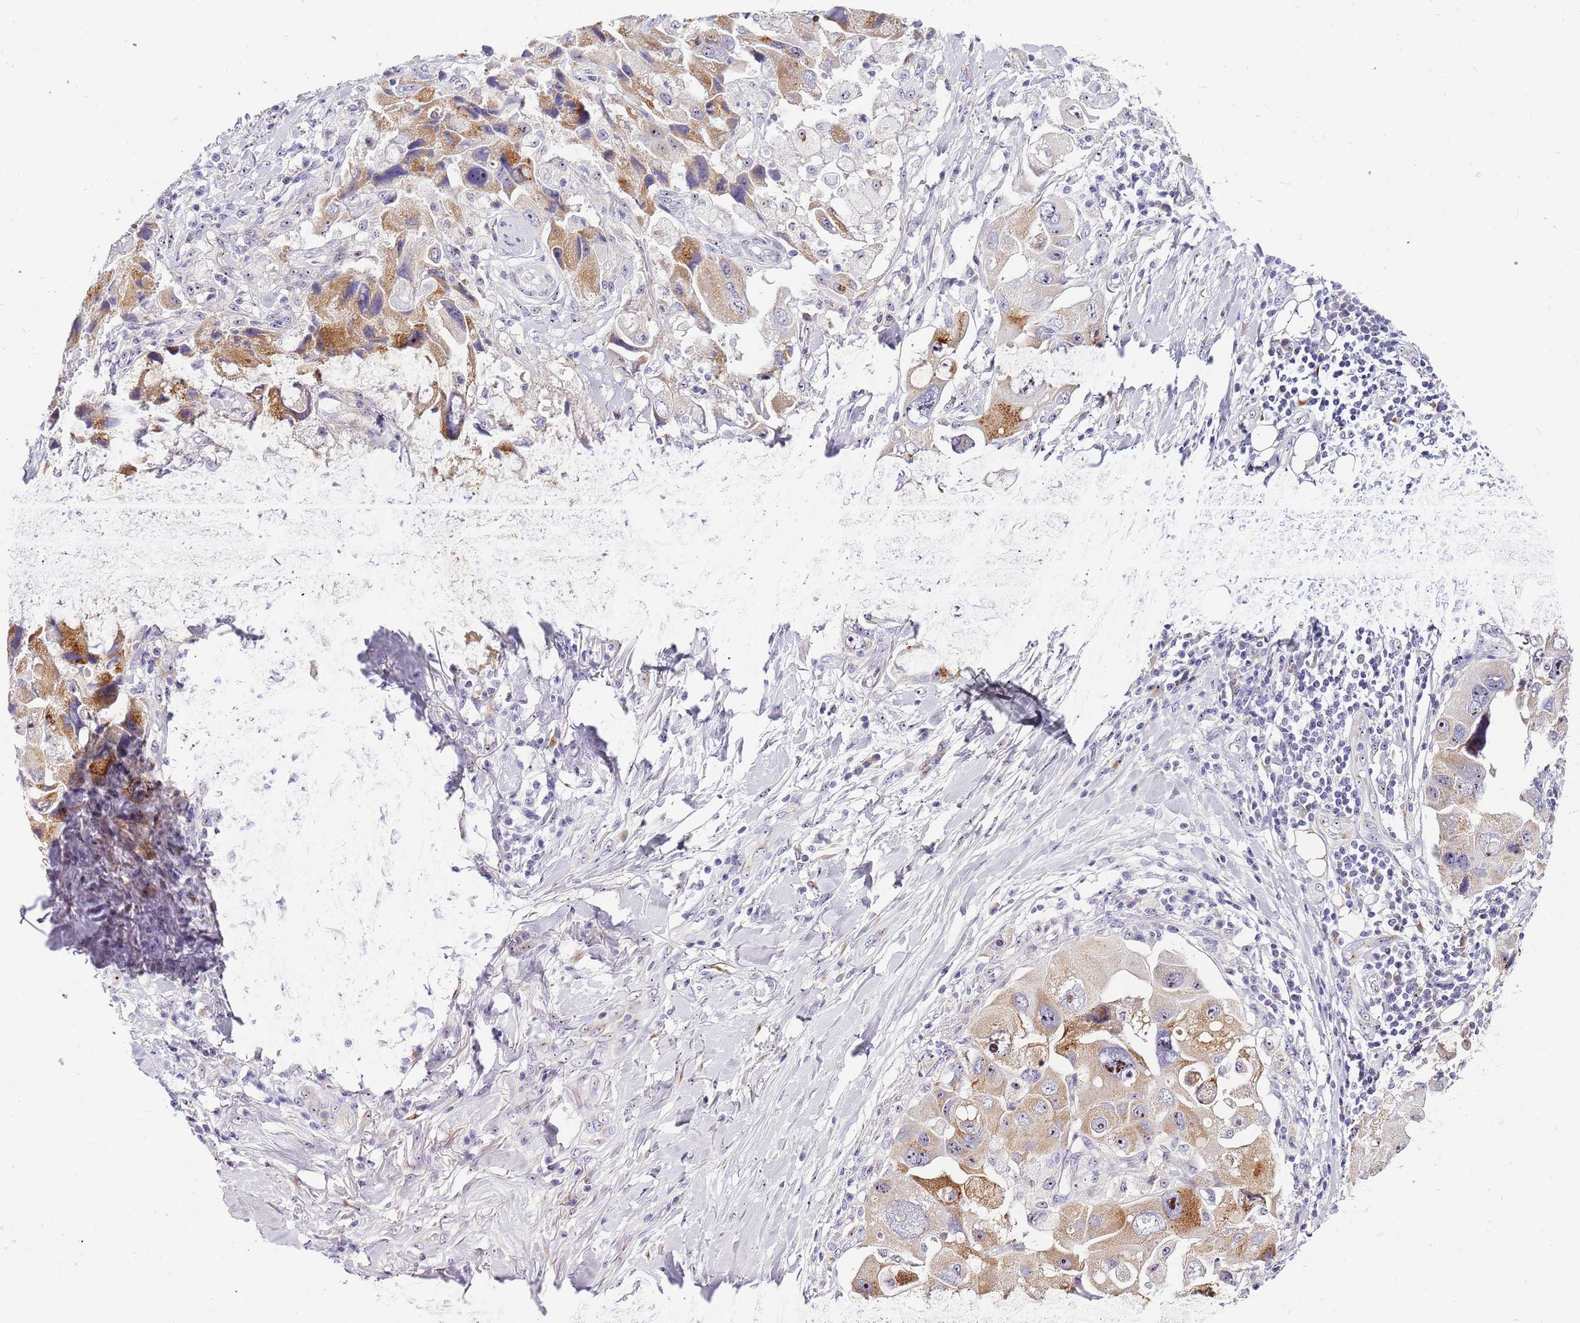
{"staining": {"intensity": "moderate", "quantity": "25%-75%", "location": "cytoplasmic/membranous"}, "tissue": "lung cancer", "cell_type": "Tumor cells", "image_type": "cancer", "snomed": [{"axis": "morphology", "description": "Adenocarcinoma, NOS"}, {"axis": "topography", "description": "Lung"}], "caption": "Lung cancer stained with DAB IHC reveals medium levels of moderate cytoplasmic/membranous staining in about 25%-75% of tumor cells. (brown staining indicates protein expression, while blue staining denotes nuclei).", "gene": "DNAJA3", "patient": {"sex": "female", "age": 54}}